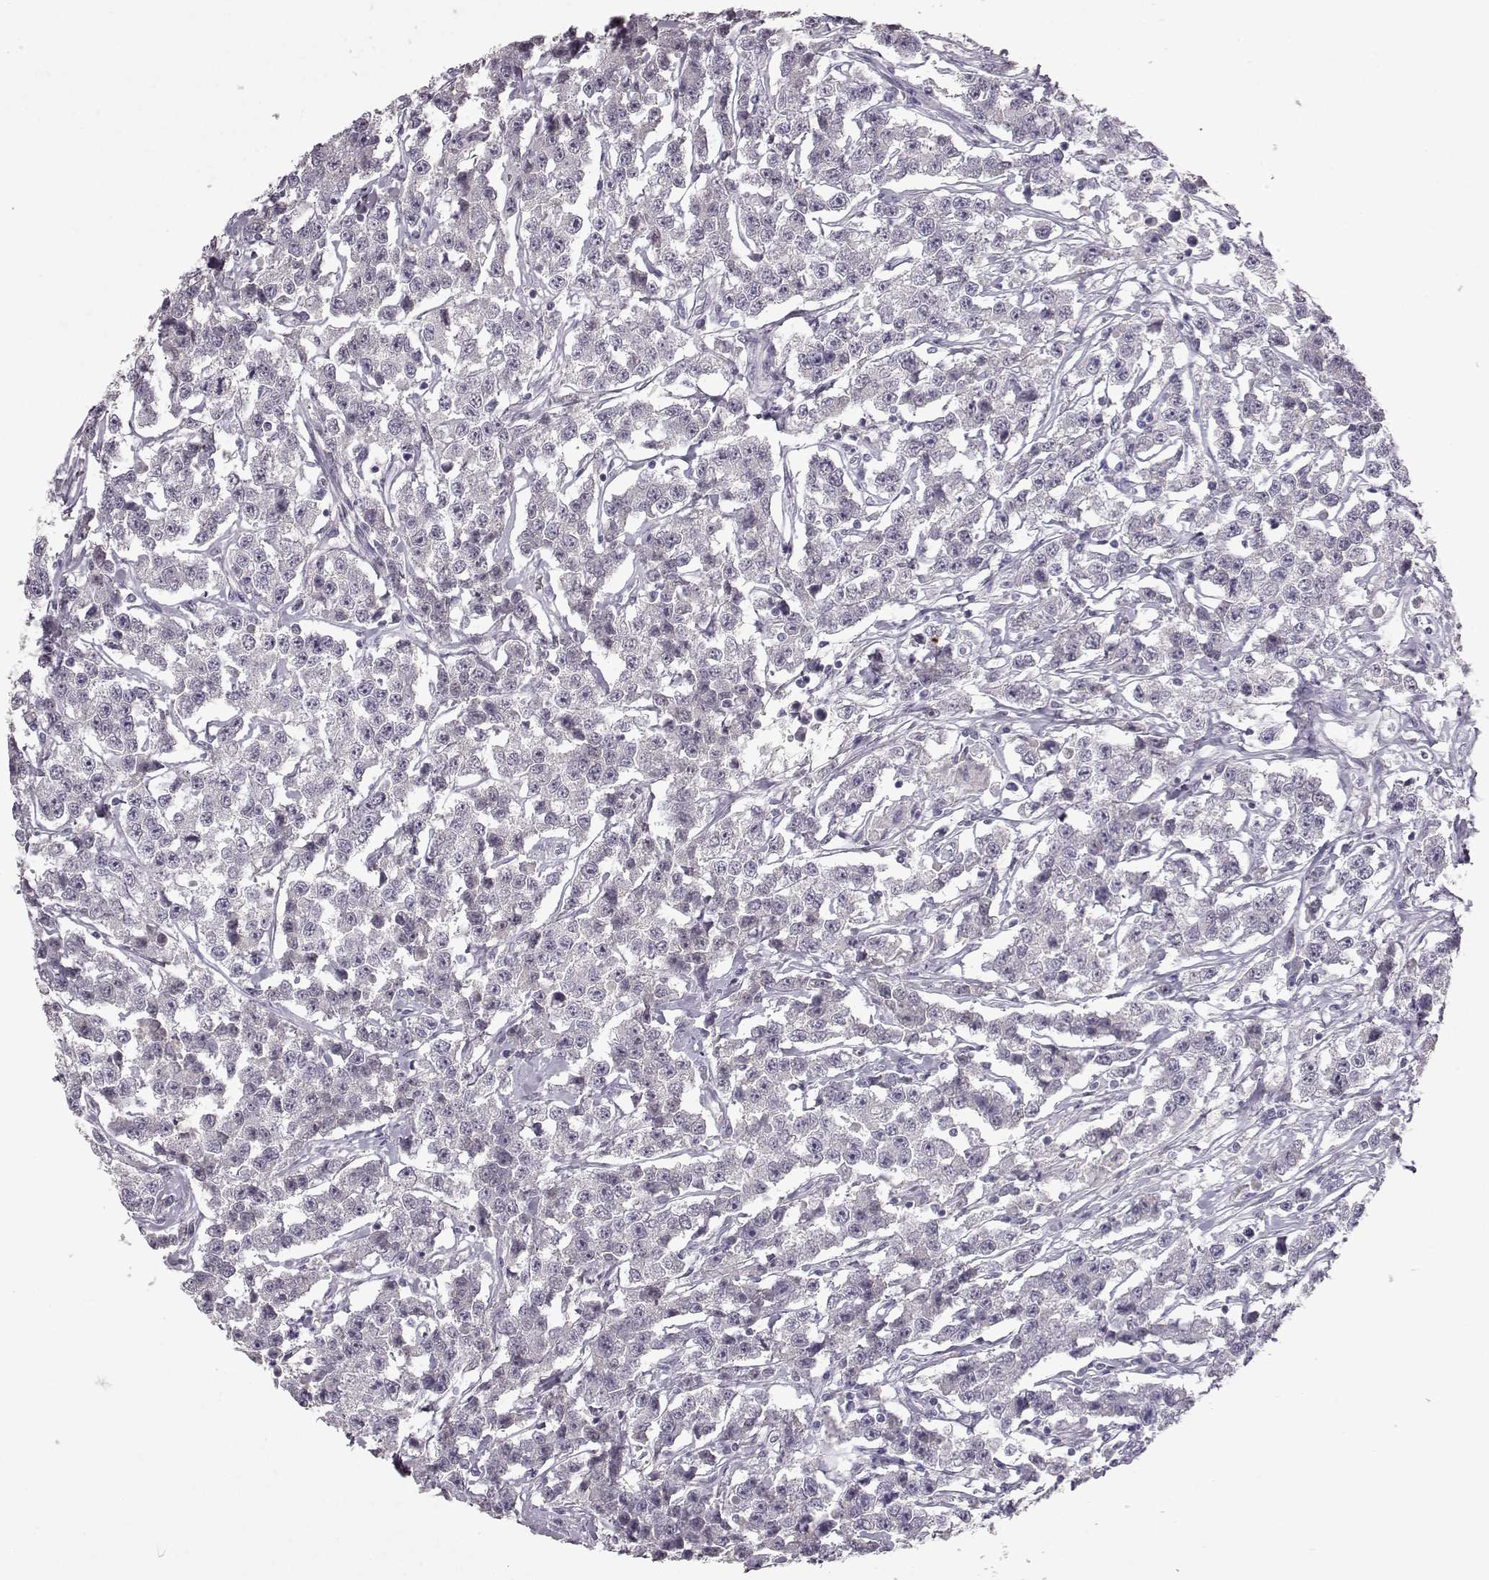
{"staining": {"intensity": "negative", "quantity": "none", "location": "none"}, "tissue": "testis cancer", "cell_type": "Tumor cells", "image_type": "cancer", "snomed": [{"axis": "morphology", "description": "Seminoma, NOS"}, {"axis": "topography", "description": "Testis"}], "caption": "Immunohistochemistry (IHC) micrograph of testis cancer (seminoma) stained for a protein (brown), which demonstrates no expression in tumor cells.", "gene": "SPAG17", "patient": {"sex": "male", "age": 59}}